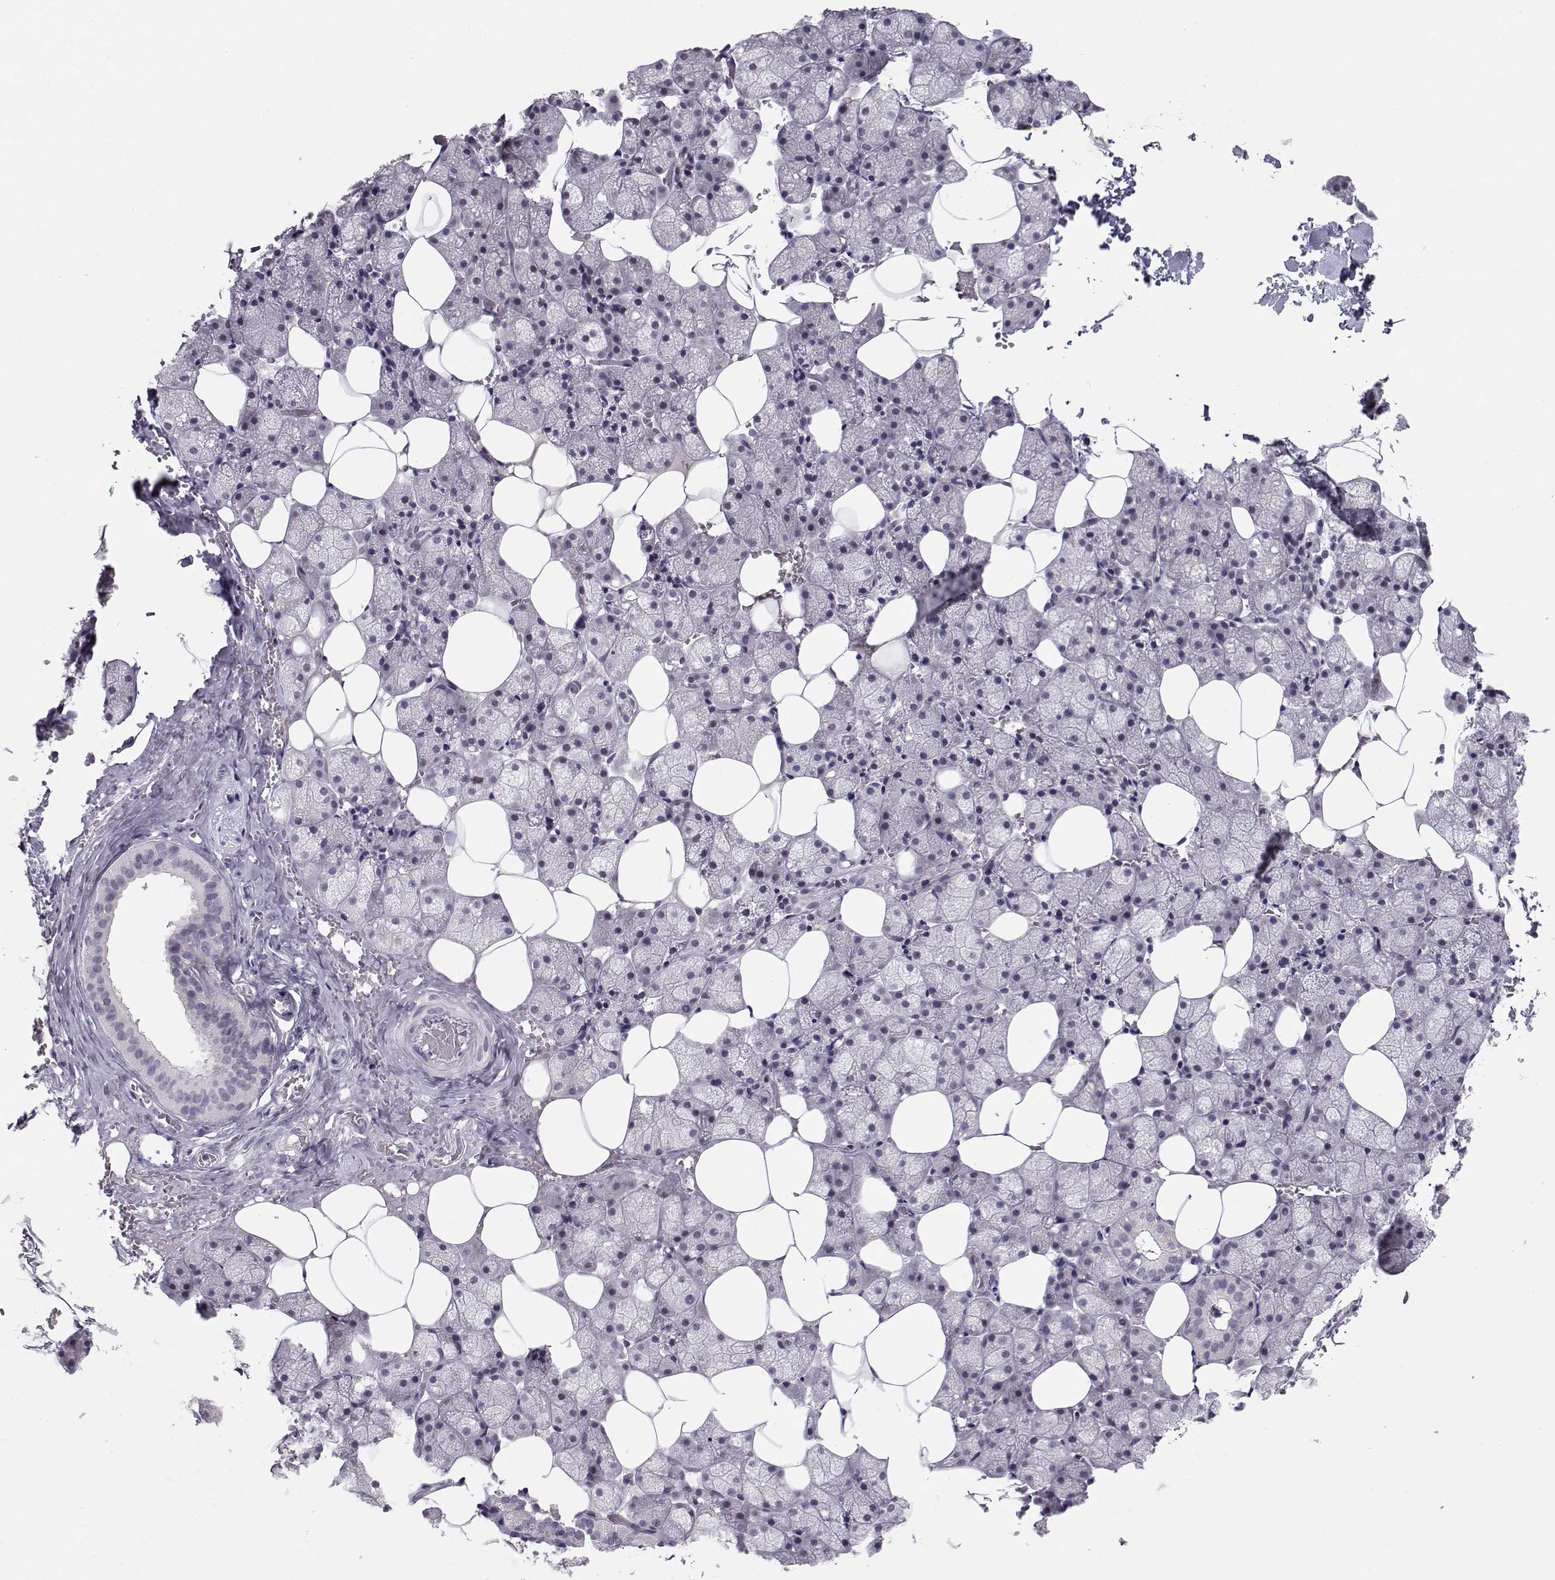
{"staining": {"intensity": "negative", "quantity": "none", "location": "none"}, "tissue": "salivary gland", "cell_type": "Glandular cells", "image_type": "normal", "snomed": [{"axis": "morphology", "description": "Normal tissue, NOS"}, {"axis": "topography", "description": "Salivary gland"}], "caption": "Immunohistochemistry (IHC) of unremarkable human salivary gland reveals no expression in glandular cells. (Brightfield microscopy of DAB (3,3'-diaminobenzidine) IHC at high magnification).", "gene": "C16orf86", "patient": {"sex": "male", "age": 38}}